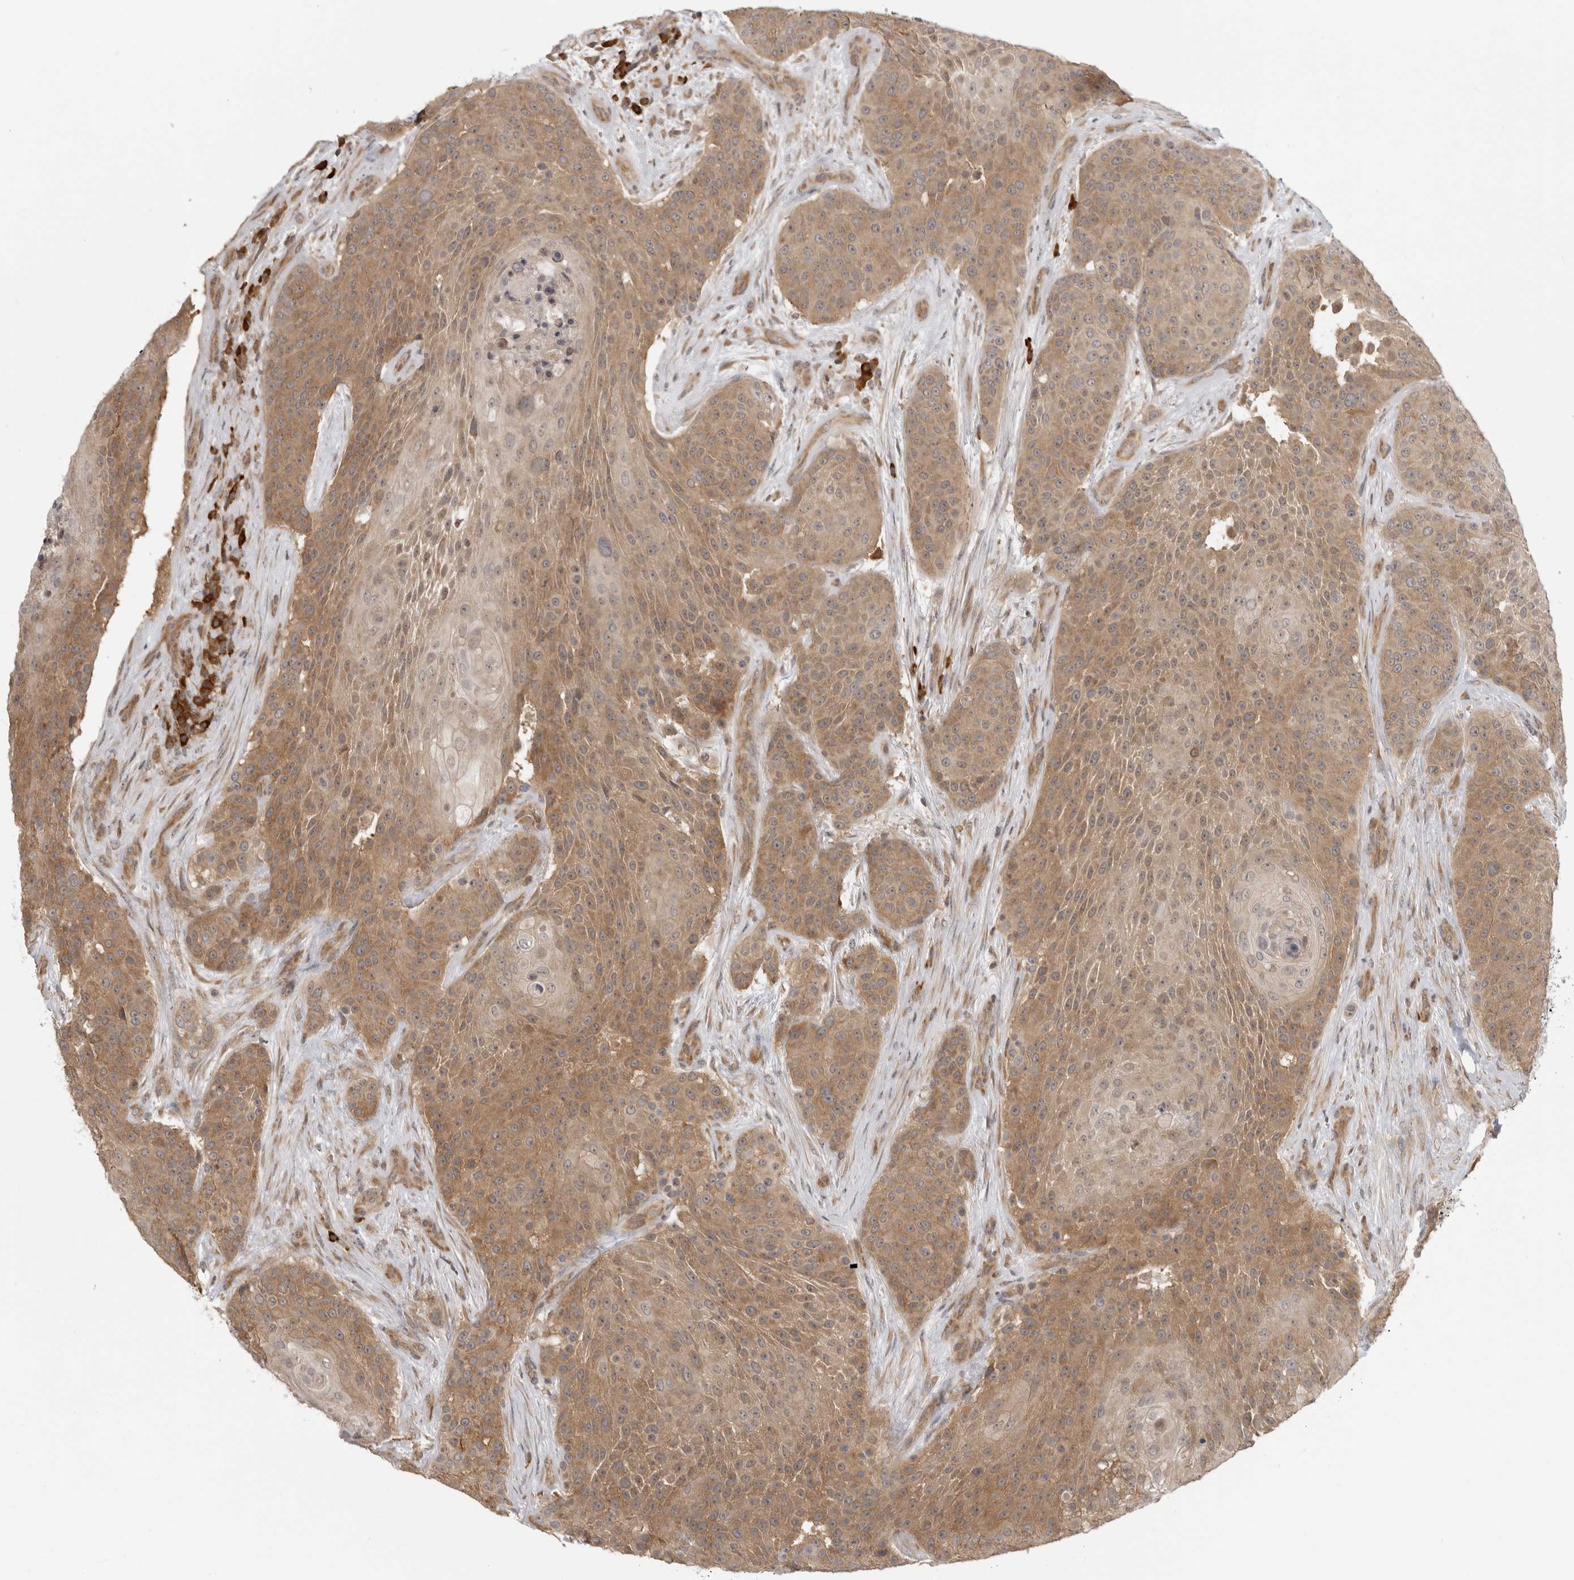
{"staining": {"intensity": "moderate", "quantity": ">75%", "location": "cytoplasmic/membranous"}, "tissue": "urothelial cancer", "cell_type": "Tumor cells", "image_type": "cancer", "snomed": [{"axis": "morphology", "description": "Urothelial carcinoma, High grade"}, {"axis": "topography", "description": "Urinary bladder"}], "caption": "This micrograph shows IHC staining of human high-grade urothelial carcinoma, with medium moderate cytoplasmic/membranous expression in about >75% of tumor cells.", "gene": "PRRC2A", "patient": {"sex": "female", "age": 63}}